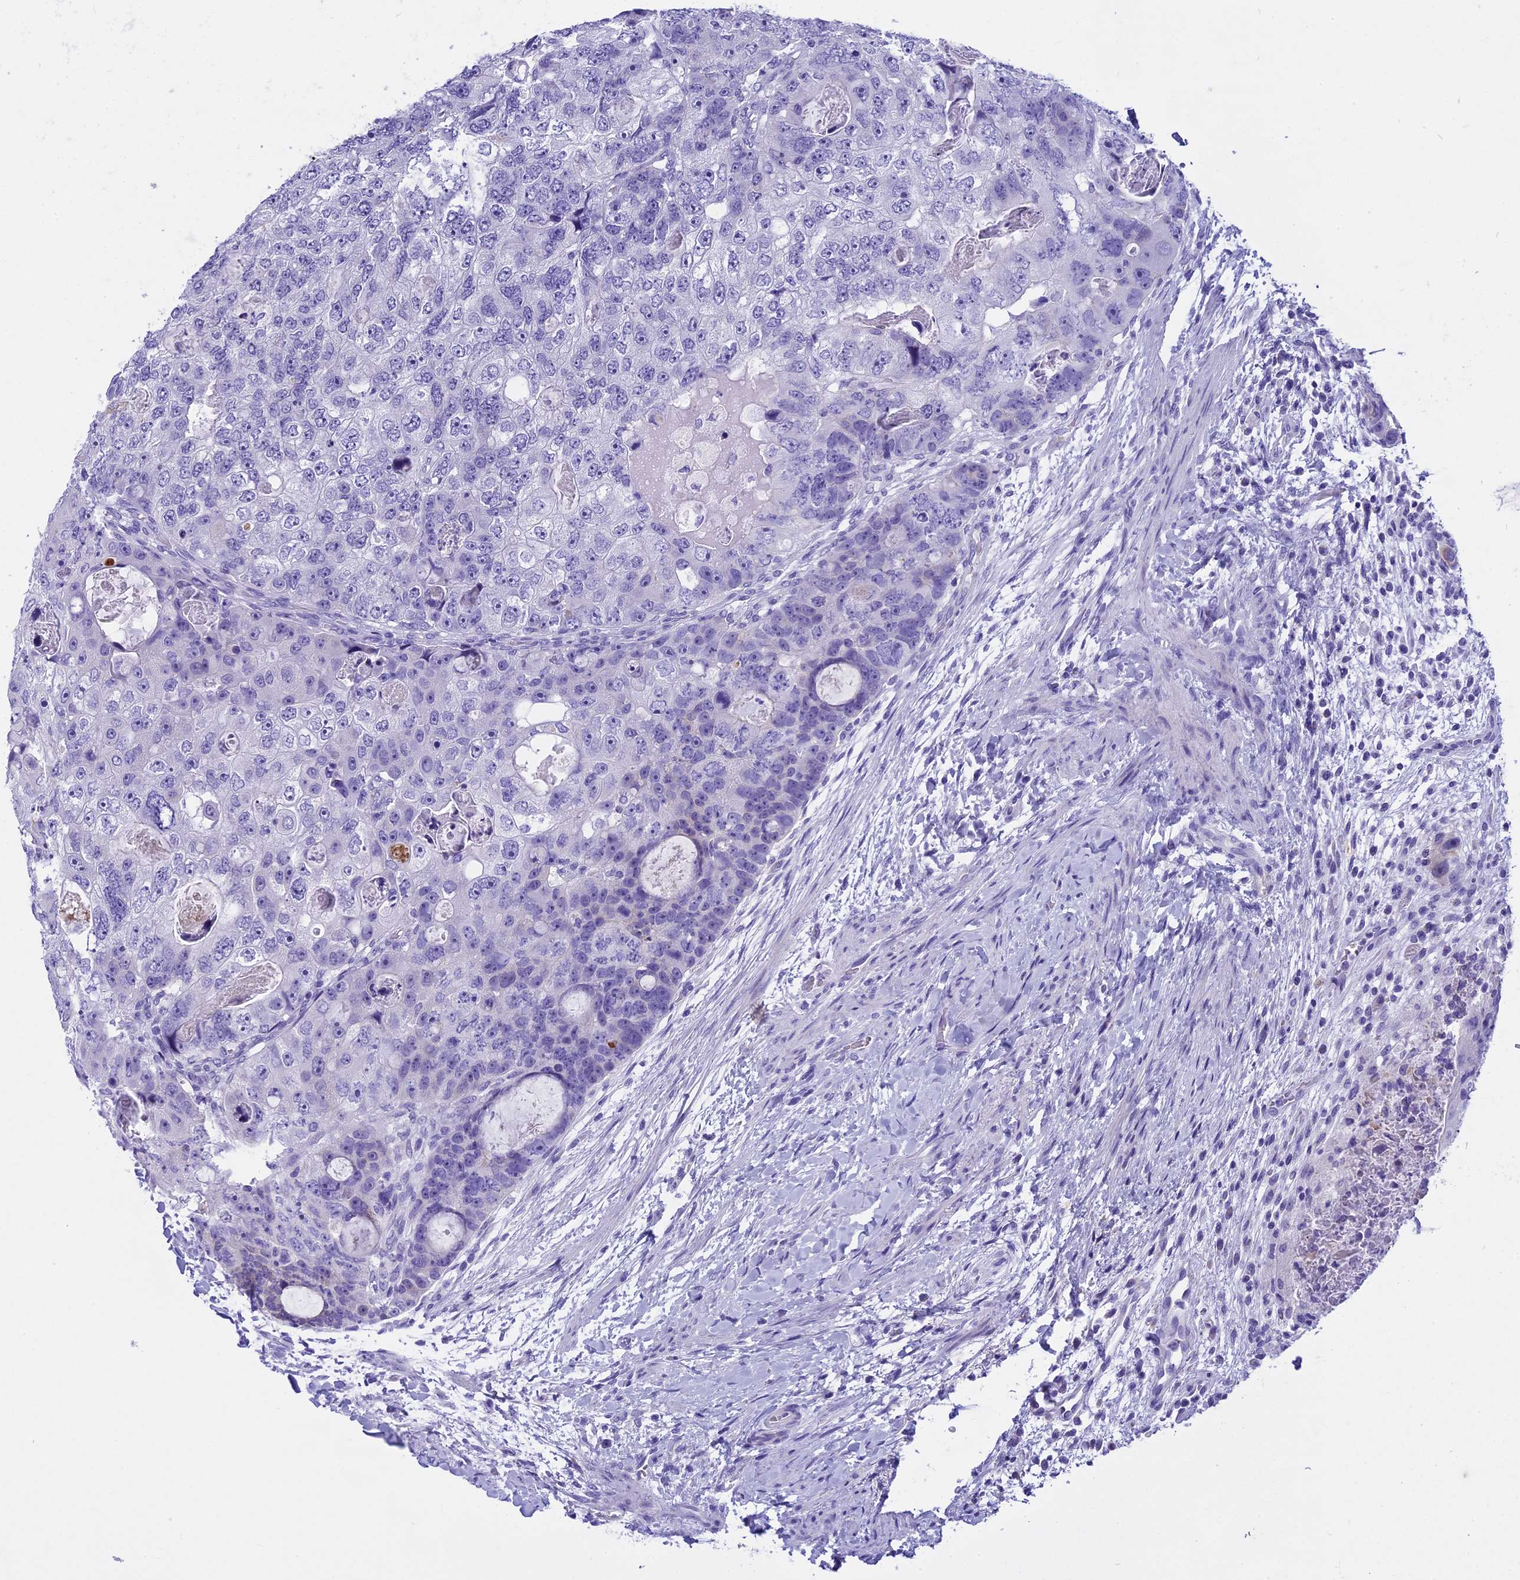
{"staining": {"intensity": "negative", "quantity": "none", "location": "none"}, "tissue": "colorectal cancer", "cell_type": "Tumor cells", "image_type": "cancer", "snomed": [{"axis": "morphology", "description": "Adenocarcinoma, NOS"}, {"axis": "topography", "description": "Rectum"}], "caption": "A high-resolution micrograph shows immunohistochemistry (IHC) staining of colorectal cancer (adenocarcinoma), which shows no significant expression in tumor cells.", "gene": "KCTD14", "patient": {"sex": "male", "age": 59}}